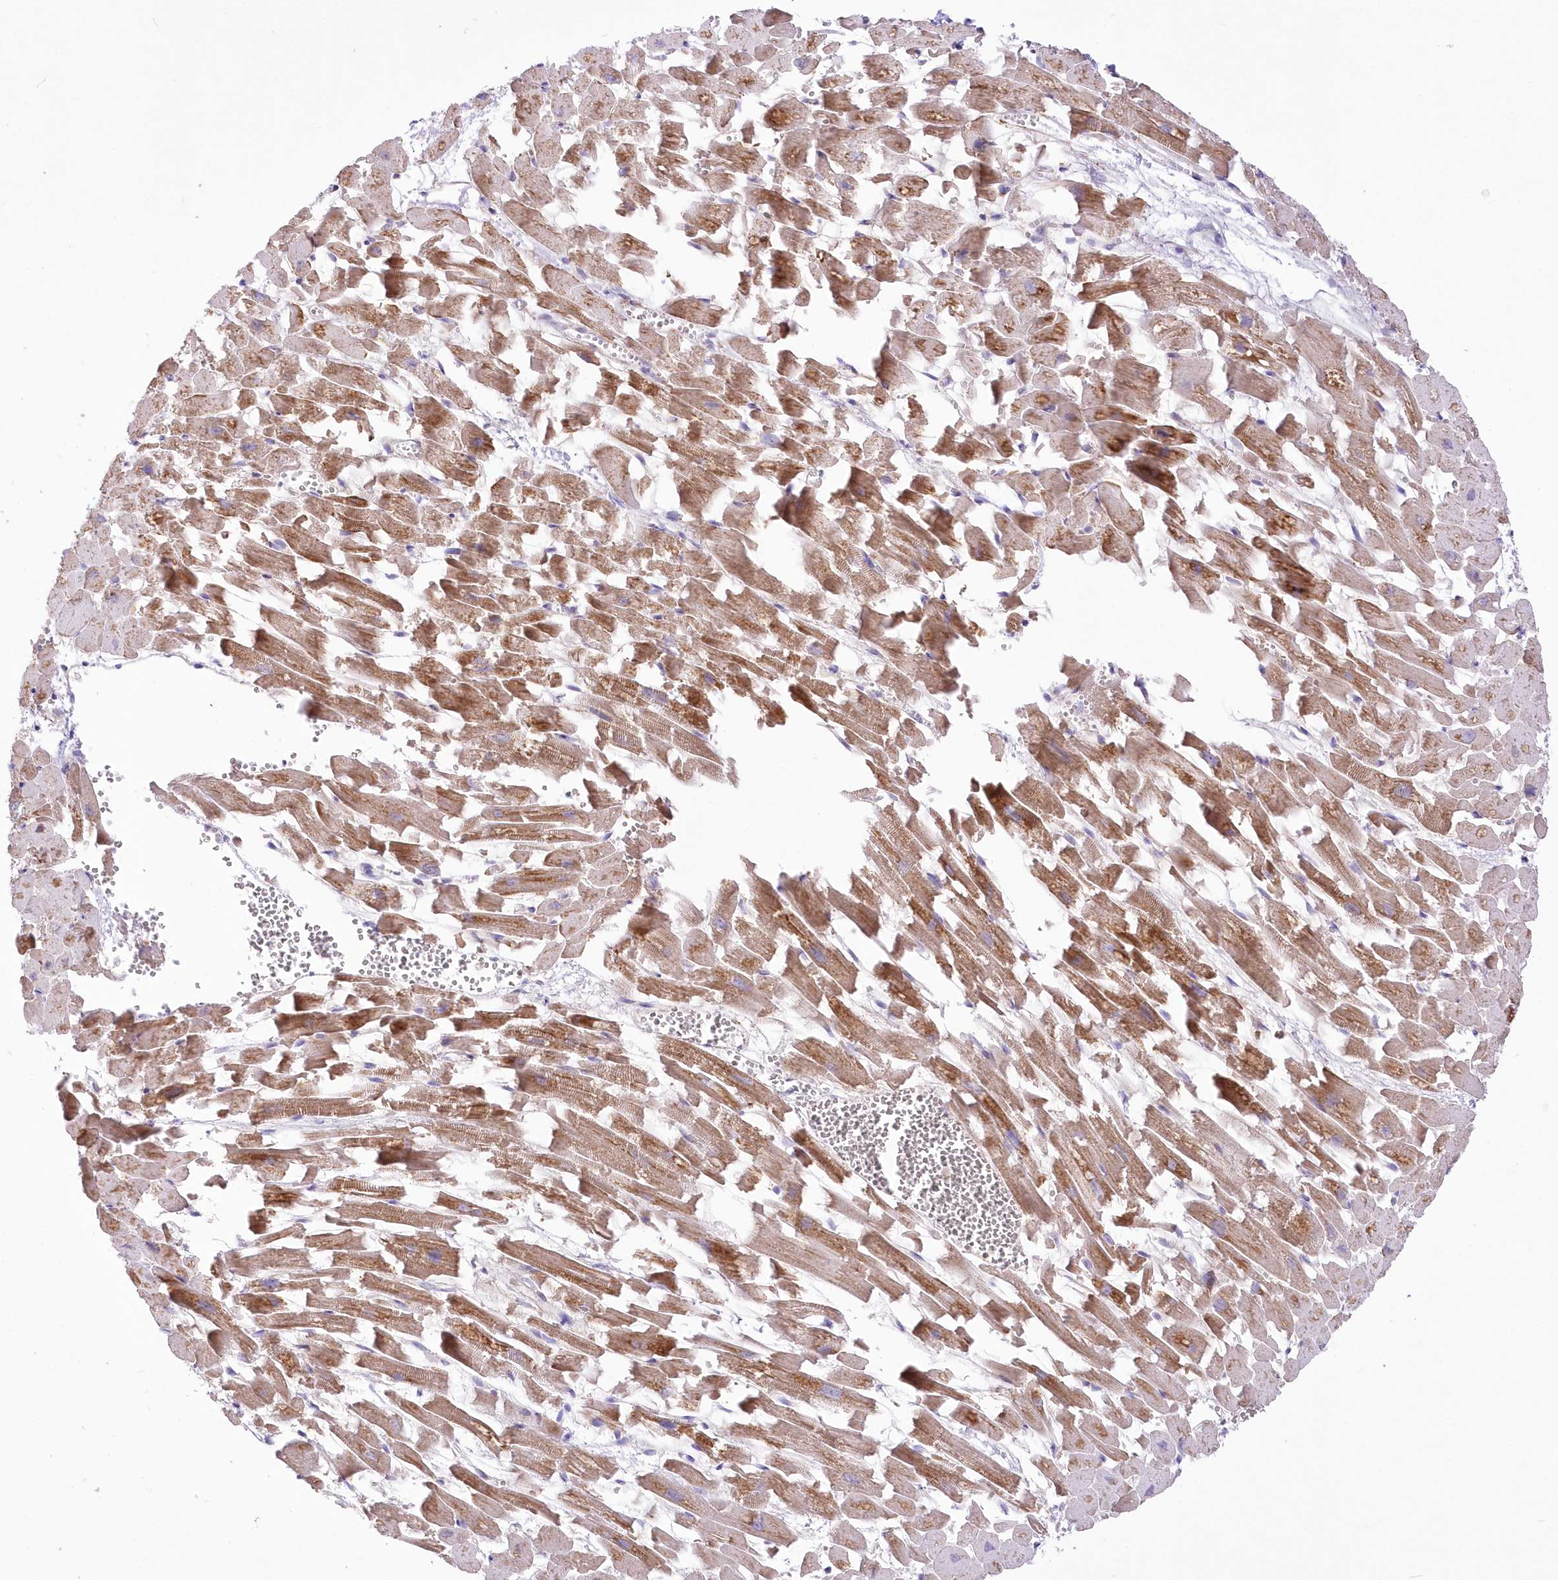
{"staining": {"intensity": "moderate", "quantity": "25%-75%", "location": "cytoplasmic/membranous"}, "tissue": "heart muscle", "cell_type": "Cardiomyocytes", "image_type": "normal", "snomed": [{"axis": "morphology", "description": "Normal tissue, NOS"}, {"axis": "topography", "description": "Heart"}], "caption": "Heart muscle stained for a protein (brown) shows moderate cytoplasmic/membranous positive positivity in approximately 25%-75% of cardiomyocytes.", "gene": "FAM241B", "patient": {"sex": "female", "age": 64}}